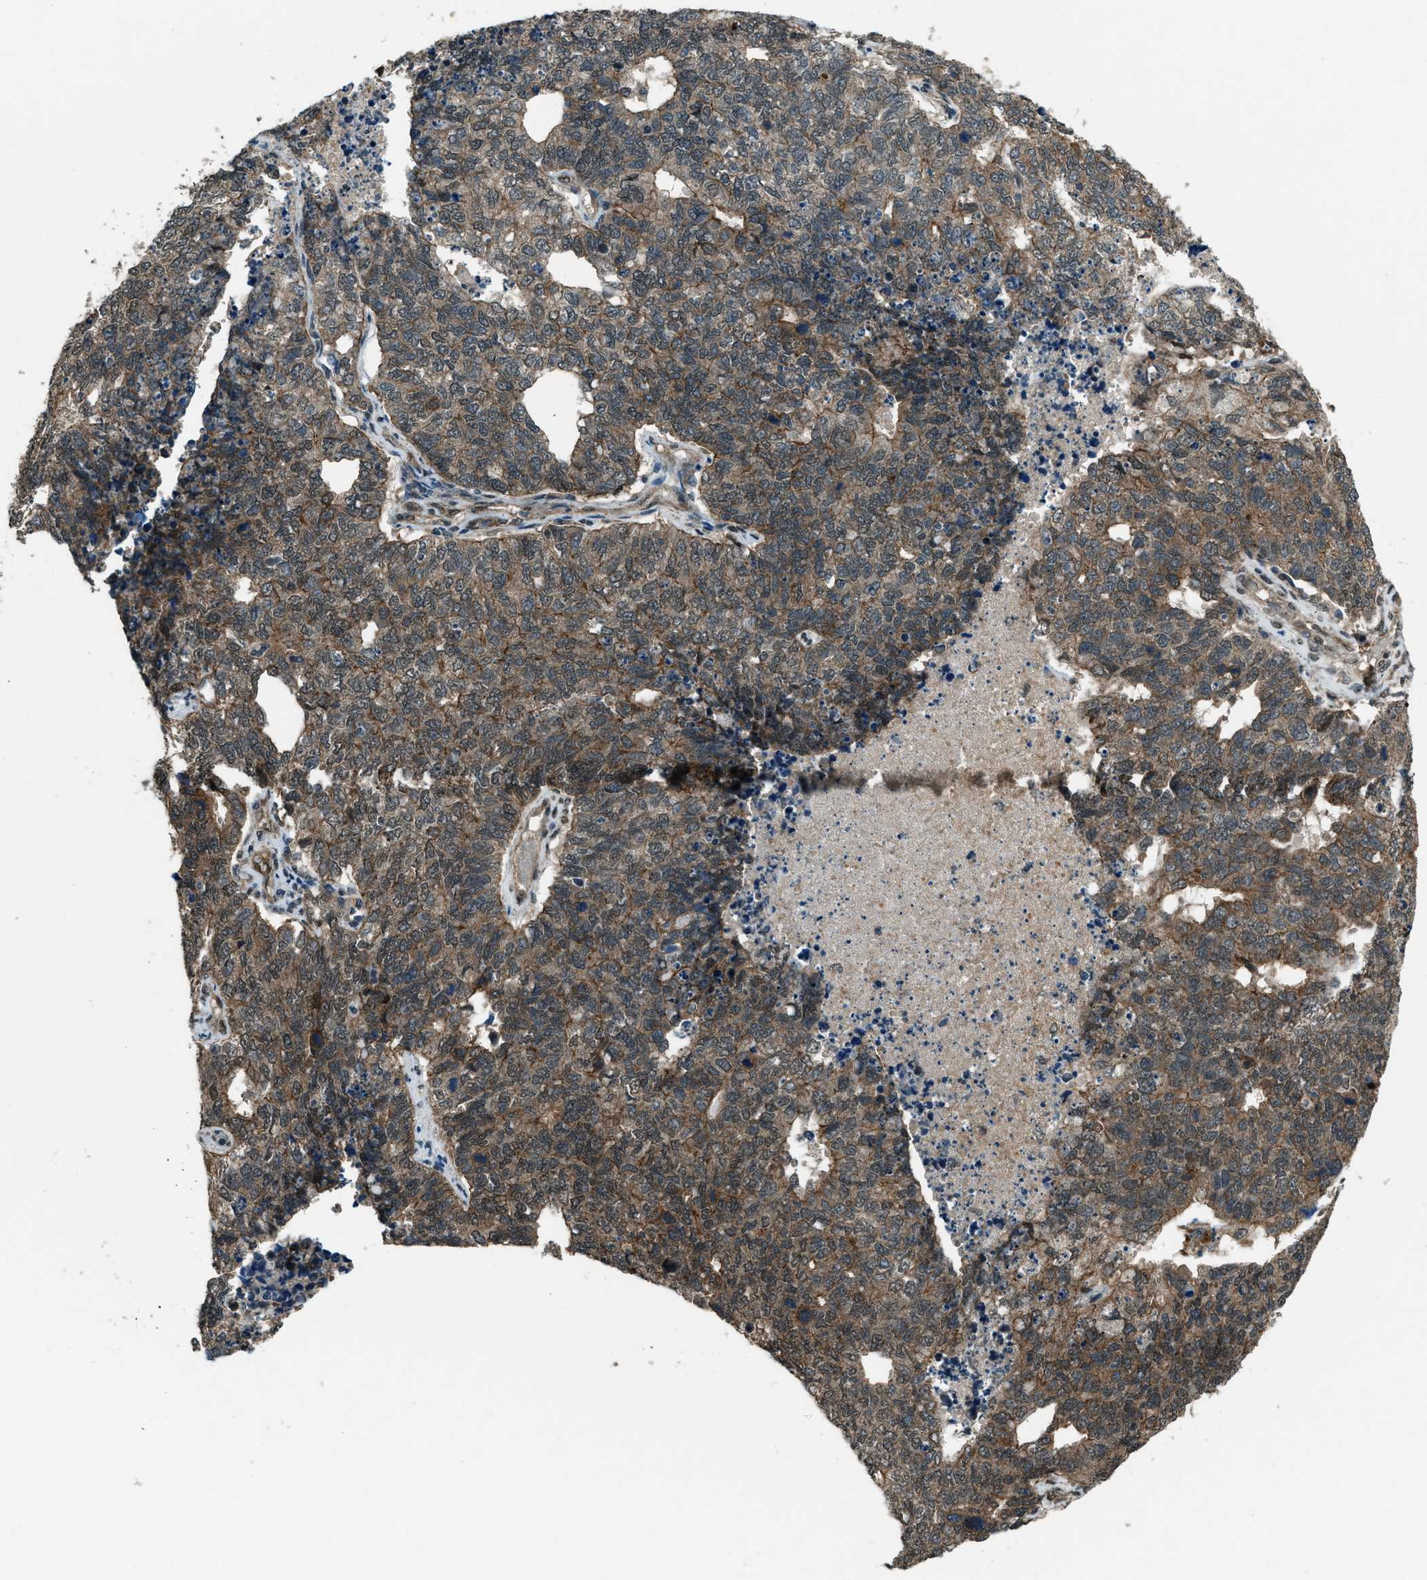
{"staining": {"intensity": "weak", "quantity": ">75%", "location": "cytoplasmic/membranous"}, "tissue": "cervical cancer", "cell_type": "Tumor cells", "image_type": "cancer", "snomed": [{"axis": "morphology", "description": "Squamous cell carcinoma, NOS"}, {"axis": "topography", "description": "Cervix"}], "caption": "Immunohistochemistry (IHC) (DAB (3,3'-diaminobenzidine)) staining of cervical cancer (squamous cell carcinoma) reveals weak cytoplasmic/membranous protein expression in approximately >75% of tumor cells. The protein of interest is stained brown, and the nuclei are stained in blue (DAB IHC with brightfield microscopy, high magnification).", "gene": "SVIL", "patient": {"sex": "female", "age": 63}}